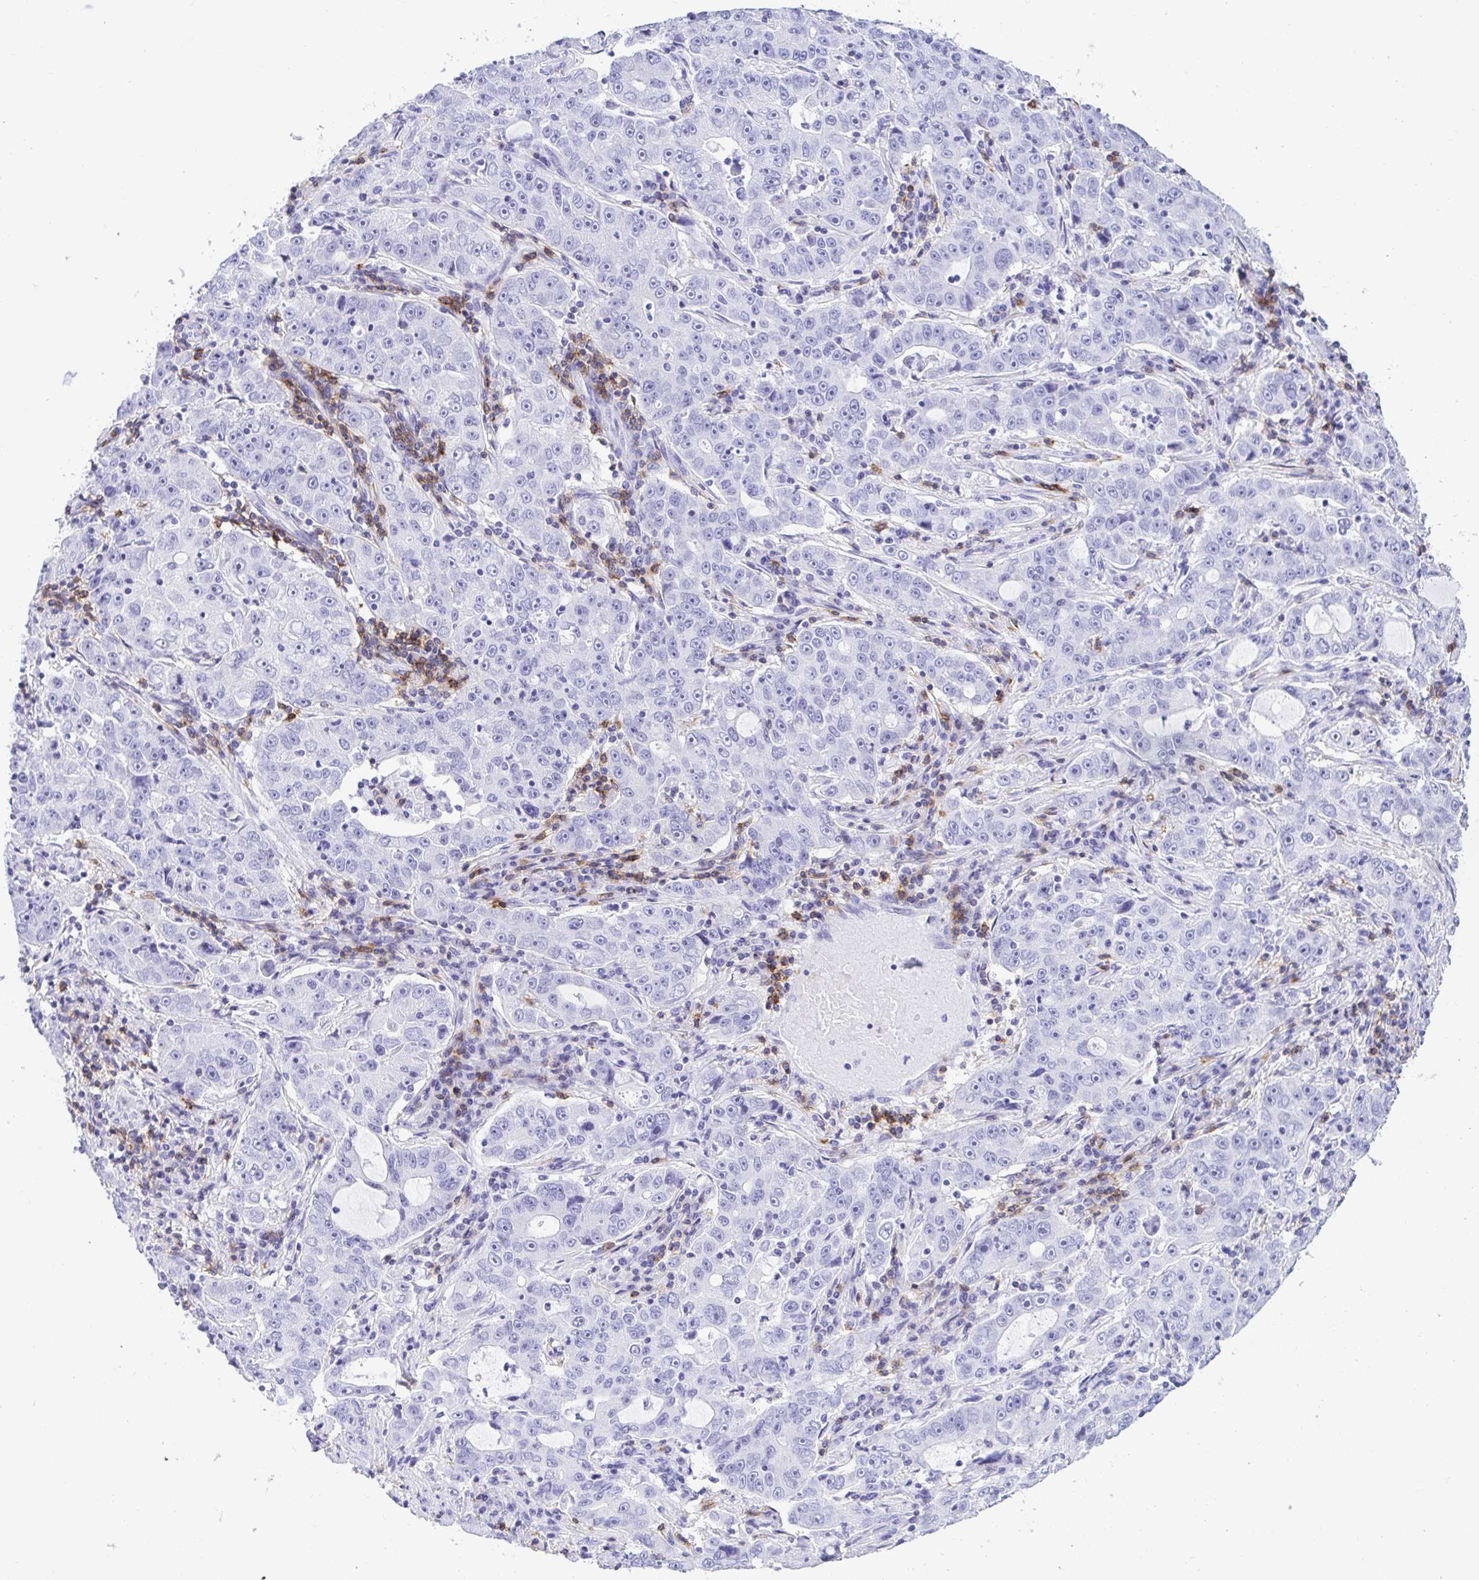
{"staining": {"intensity": "negative", "quantity": "none", "location": "none"}, "tissue": "lung cancer", "cell_type": "Tumor cells", "image_type": "cancer", "snomed": [{"axis": "morphology", "description": "Normal morphology"}, {"axis": "morphology", "description": "Adenocarcinoma, NOS"}, {"axis": "topography", "description": "Lymph node"}, {"axis": "topography", "description": "Lung"}], "caption": "Immunohistochemistry (IHC) of adenocarcinoma (lung) demonstrates no expression in tumor cells.", "gene": "CD5", "patient": {"sex": "female", "age": 57}}